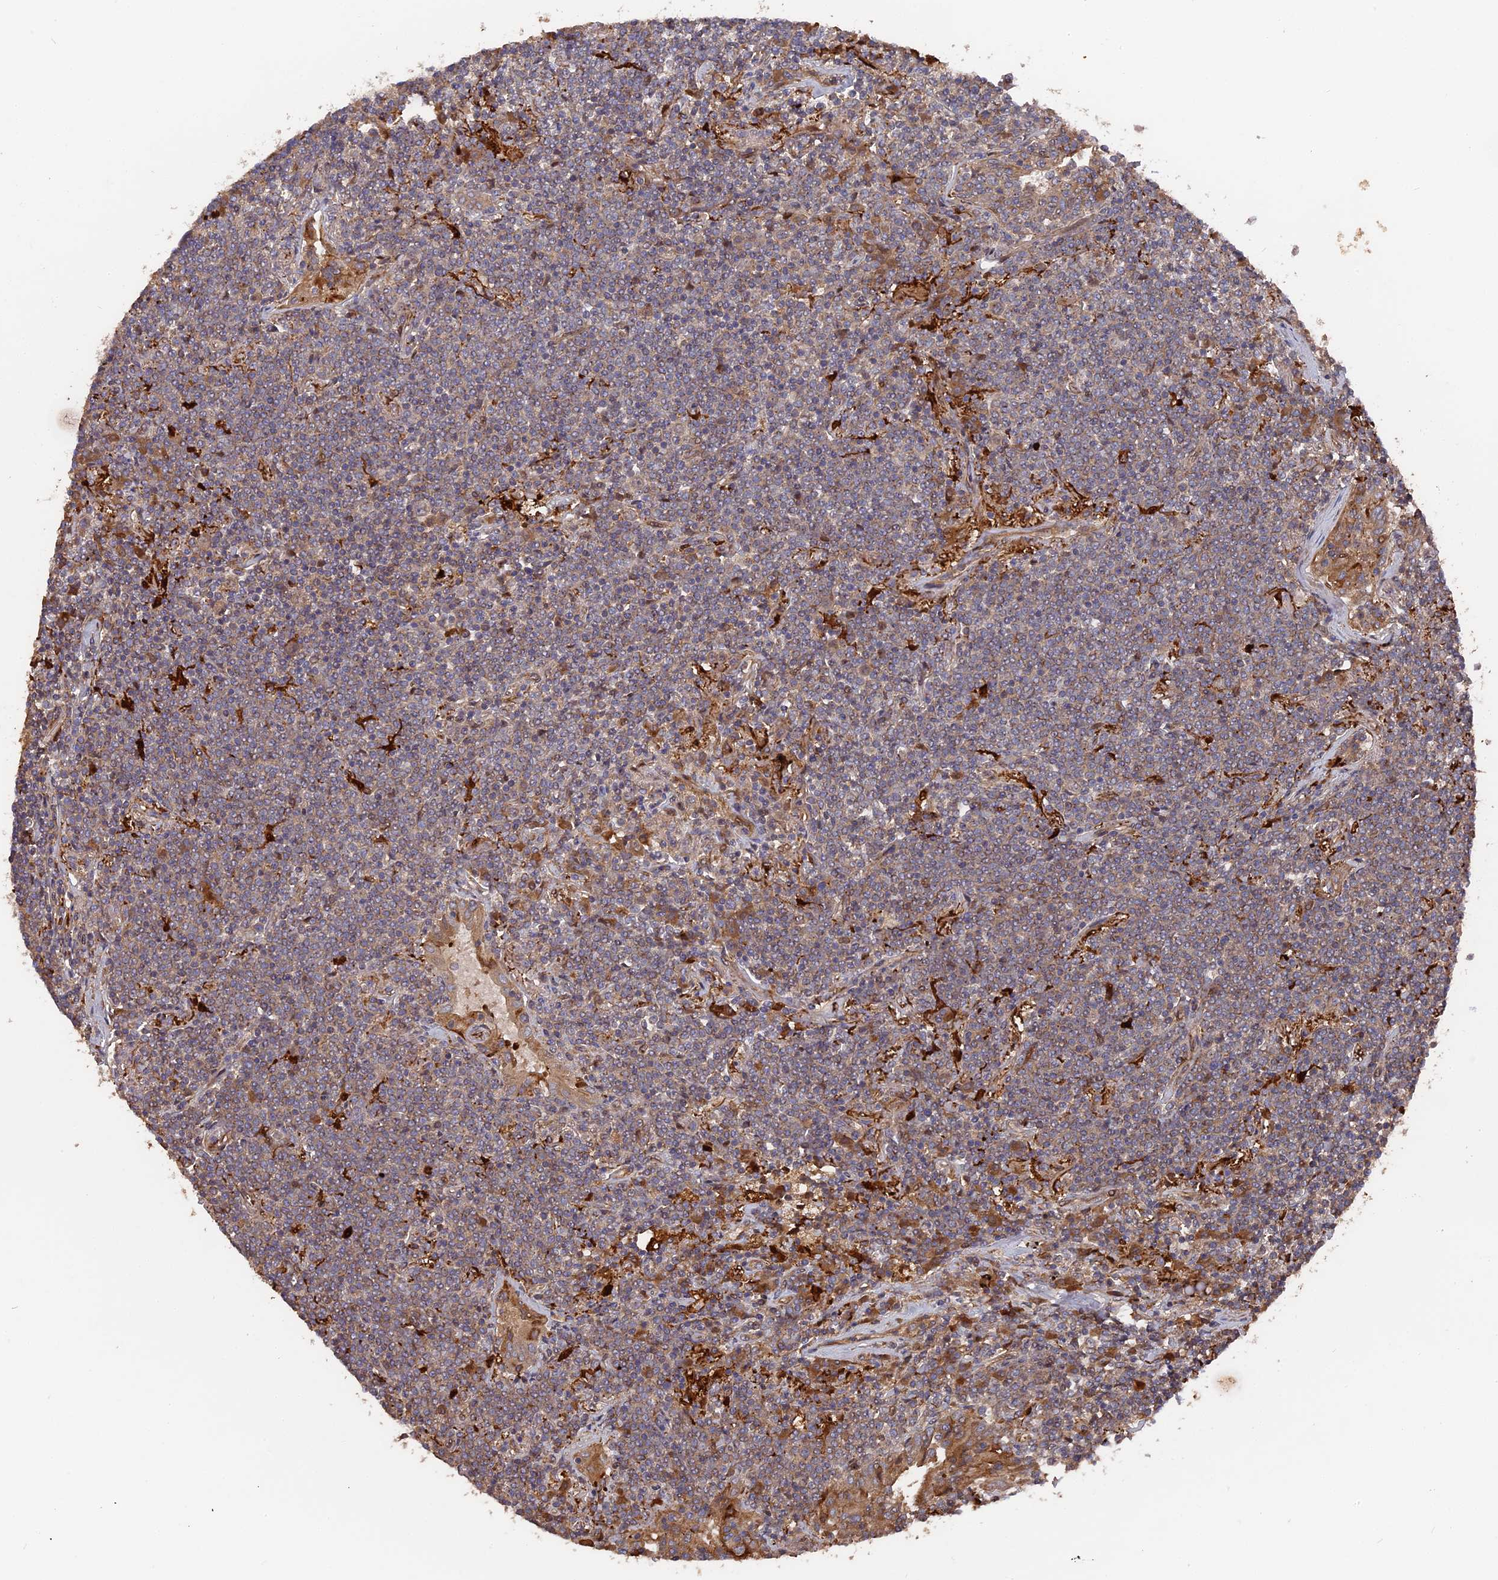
{"staining": {"intensity": "weak", "quantity": ">75%", "location": "cytoplasmic/membranous"}, "tissue": "lymphoma", "cell_type": "Tumor cells", "image_type": "cancer", "snomed": [{"axis": "morphology", "description": "Malignant lymphoma, non-Hodgkin's type, Low grade"}, {"axis": "topography", "description": "Lung"}], "caption": "Human lymphoma stained with a brown dye reveals weak cytoplasmic/membranous positive positivity in about >75% of tumor cells.", "gene": "DEF8", "patient": {"sex": "female", "age": 71}}